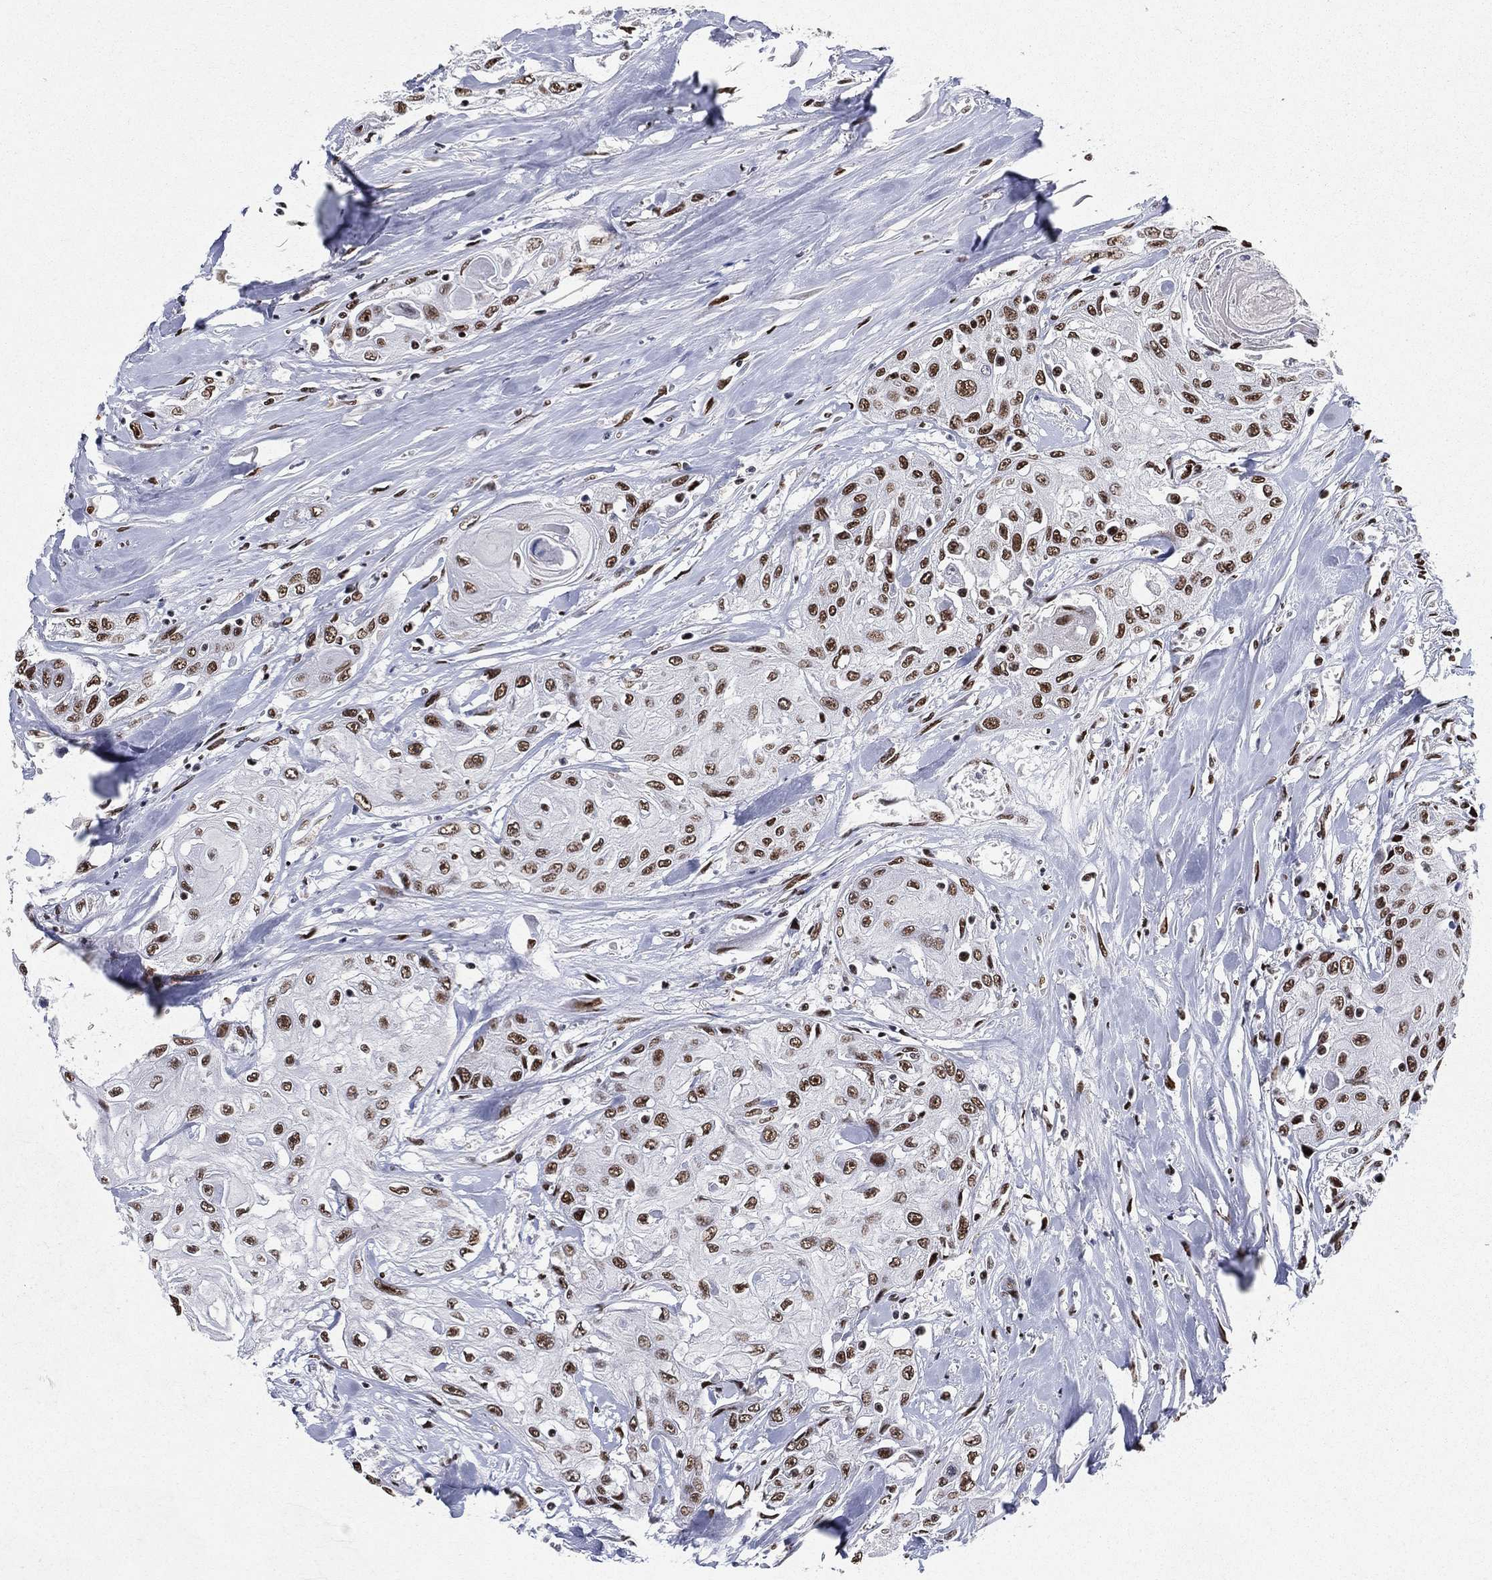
{"staining": {"intensity": "moderate", "quantity": ">75%", "location": "nuclear"}, "tissue": "head and neck cancer", "cell_type": "Tumor cells", "image_type": "cancer", "snomed": [{"axis": "morphology", "description": "Normal tissue, NOS"}, {"axis": "morphology", "description": "Squamous cell carcinoma, NOS"}, {"axis": "topography", "description": "Oral tissue"}, {"axis": "topography", "description": "Peripheral nerve tissue"}, {"axis": "topography", "description": "Head-Neck"}], "caption": "Human squamous cell carcinoma (head and neck) stained with a protein marker displays moderate staining in tumor cells.", "gene": "DDX27", "patient": {"sex": "female", "age": 59}}